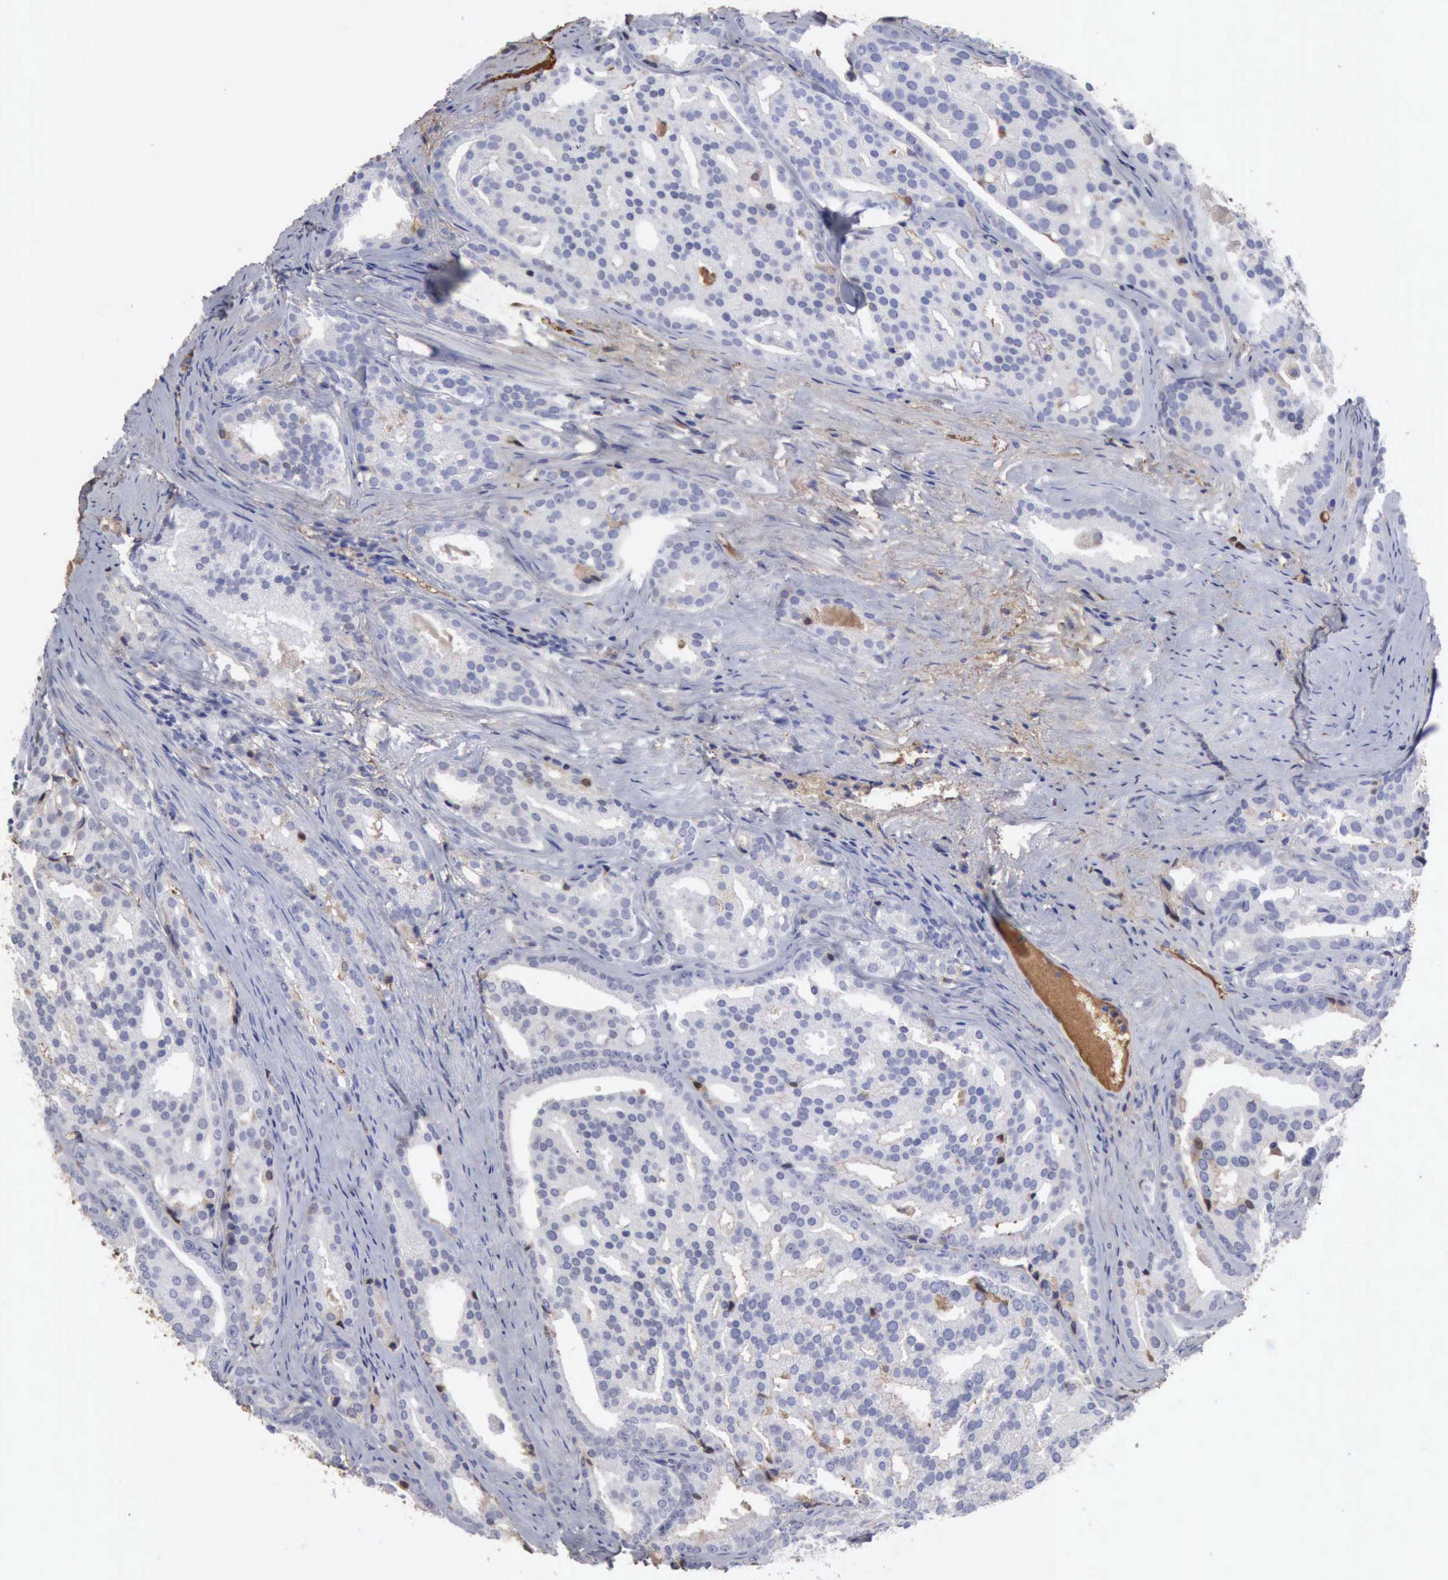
{"staining": {"intensity": "negative", "quantity": "none", "location": "none"}, "tissue": "prostate cancer", "cell_type": "Tumor cells", "image_type": "cancer", "snomed": [{"axis": "morphology", "description": "Adenocarcinoma, High grade"}, {"axis": "topography", "description": "Prostate"}], "caption": "Immunohistochemistry image of neoplastic tissue: prostate high-grade adenocarcinoma stained with DAB exhibits no significant protein expression in tumor cells.", "gene": "SERPINA1", "patient": {"sex": "male", "age": 64}}